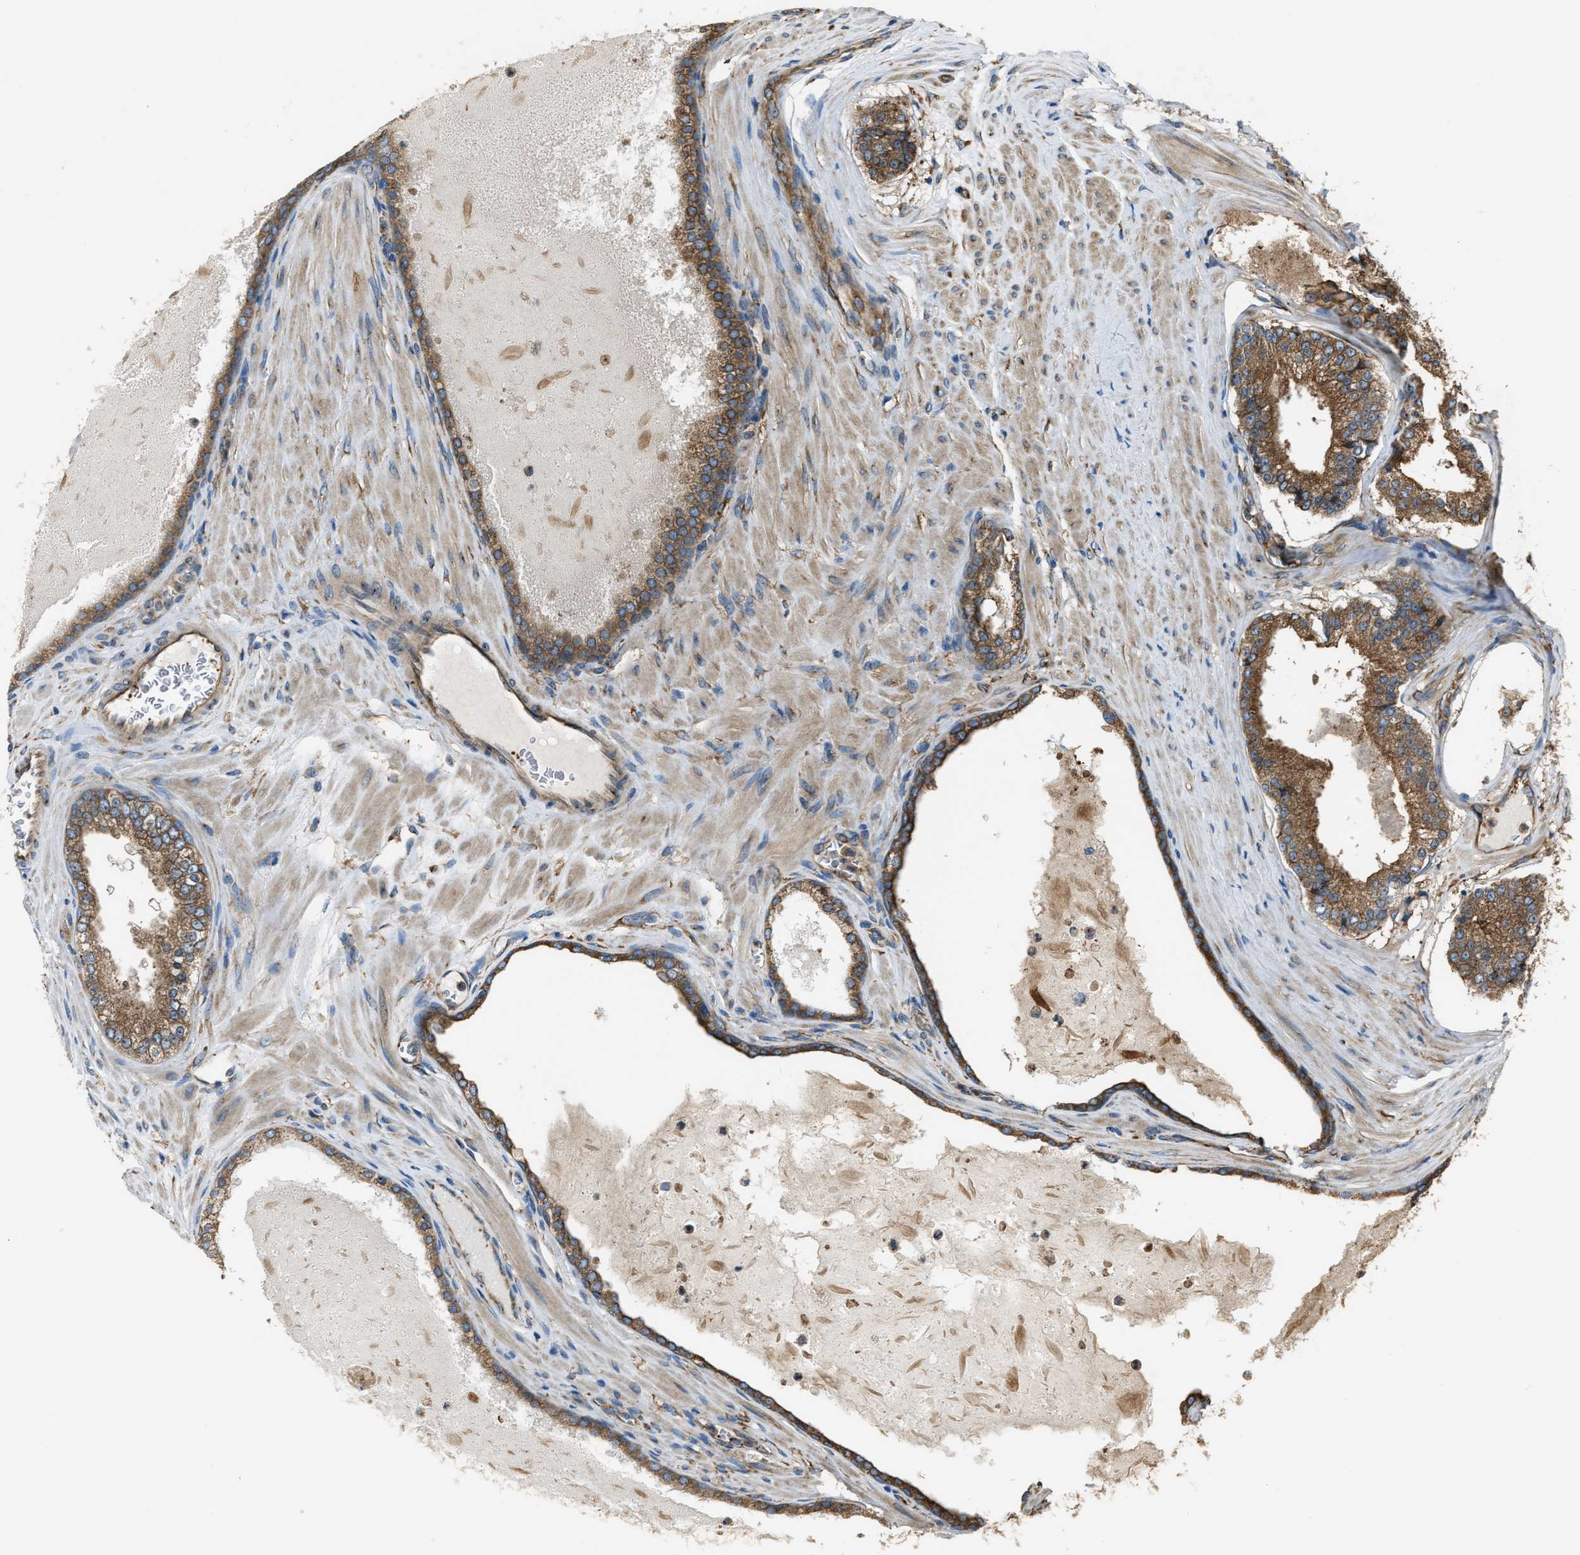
{"staining": {"intensity": "moderate", "quantity": ">75%", "location": "cytoplasmic/membranous"}, "tissue": "prostate cancer", "cell_type": "Tumor cells", "image_type": "cancer", "snomed": [{"axis": "morphology", "description": "Adenocarcinoma, Low grade"}, {"axis": "topography", "description": "Prostate"}], "caption": "Protein analysis of prostate adenocarcinoma (low-grade) tissue exhibits moderate cytoplasmic/membranous expression in about >75% of tumor cells.", "gene": "TRPC1", "patient": {"sex": "male", "age": 70}}